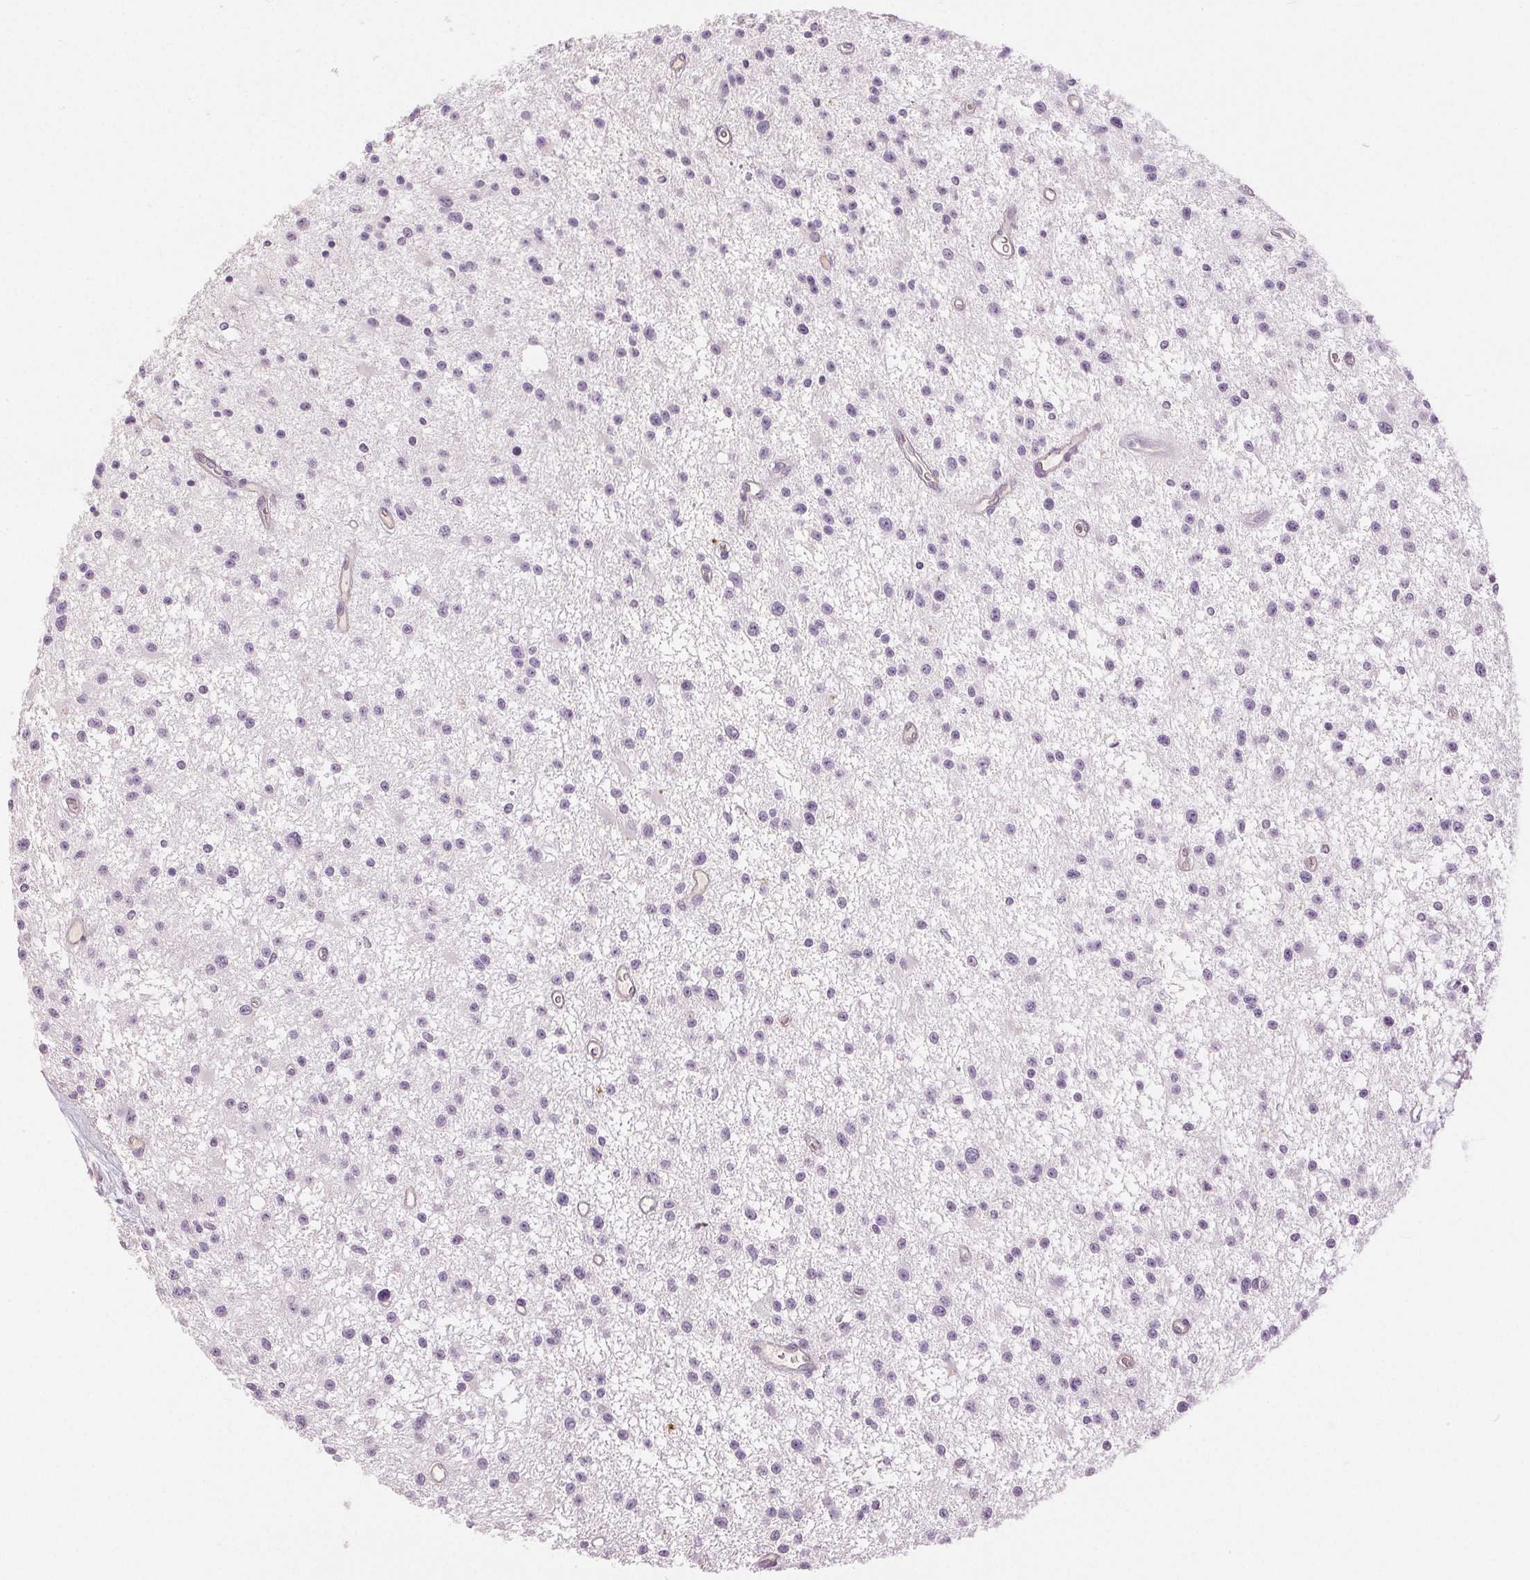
{"staining": {"intensity": "negative", "quantity": "none", "location": "none"}, "tissue": "glioma", "cell_type": "Tumor cells", "image_type": "cancer", "snomed": [{"axis": "morphology", "description": "Glioma, malignant, Low grade"}, {"axis": "topography", "description": "Brain"}], "caption": "A photomicrograph of glioma stained for a protein demonstrates no brown staining in tumor cells. Brightfield microscopy of immunohistochemistry stained with DAB (brown) and hematoxylin (blue), captured at high magnification.", "gene": "DSG3", "patient": {"sex": "male", "age": 43}}